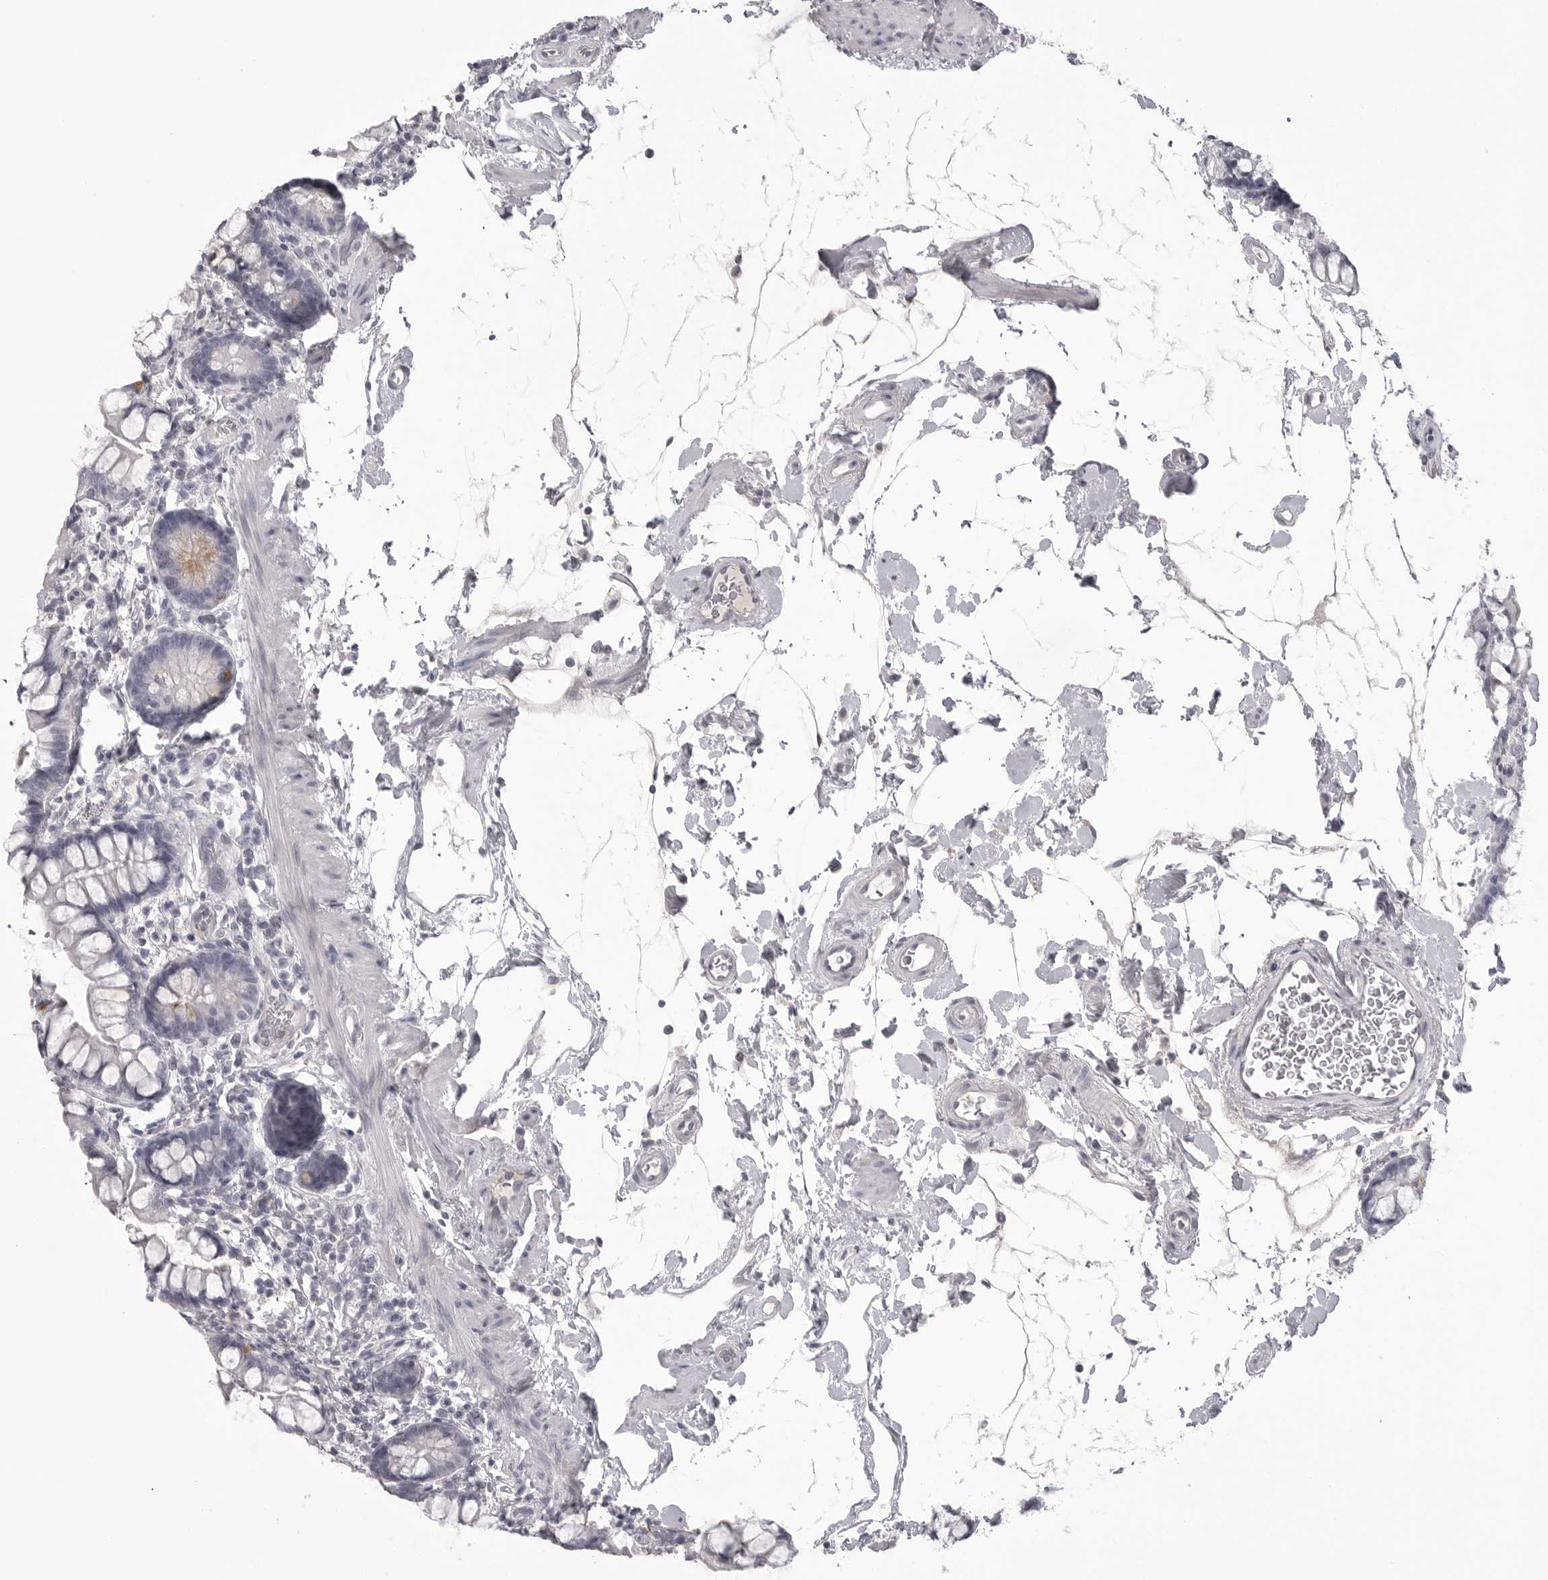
{"staining": {"intensity": "negative", "quantity": "none", "location": "none"}, "tissue": "small intestine", "cell_type": "Glandular cells", "image_type": "normal", "snomed": [{"axis": "morphology", "description": "Normal tissue, NOS"}, {"axis": "topography", "description": "Small intestine"}], "caption": "DAB (3,3'-diaminobenzidine) immunohistochemical staining of benign small intestine exhibits no significant positivity in glandular cells. The staining is performed using DAB brown chromogen with nuclei counter-stained in using hematoxylin.", "gene": "TIMP1", "patient": {"sex": "female", "age": 84}}